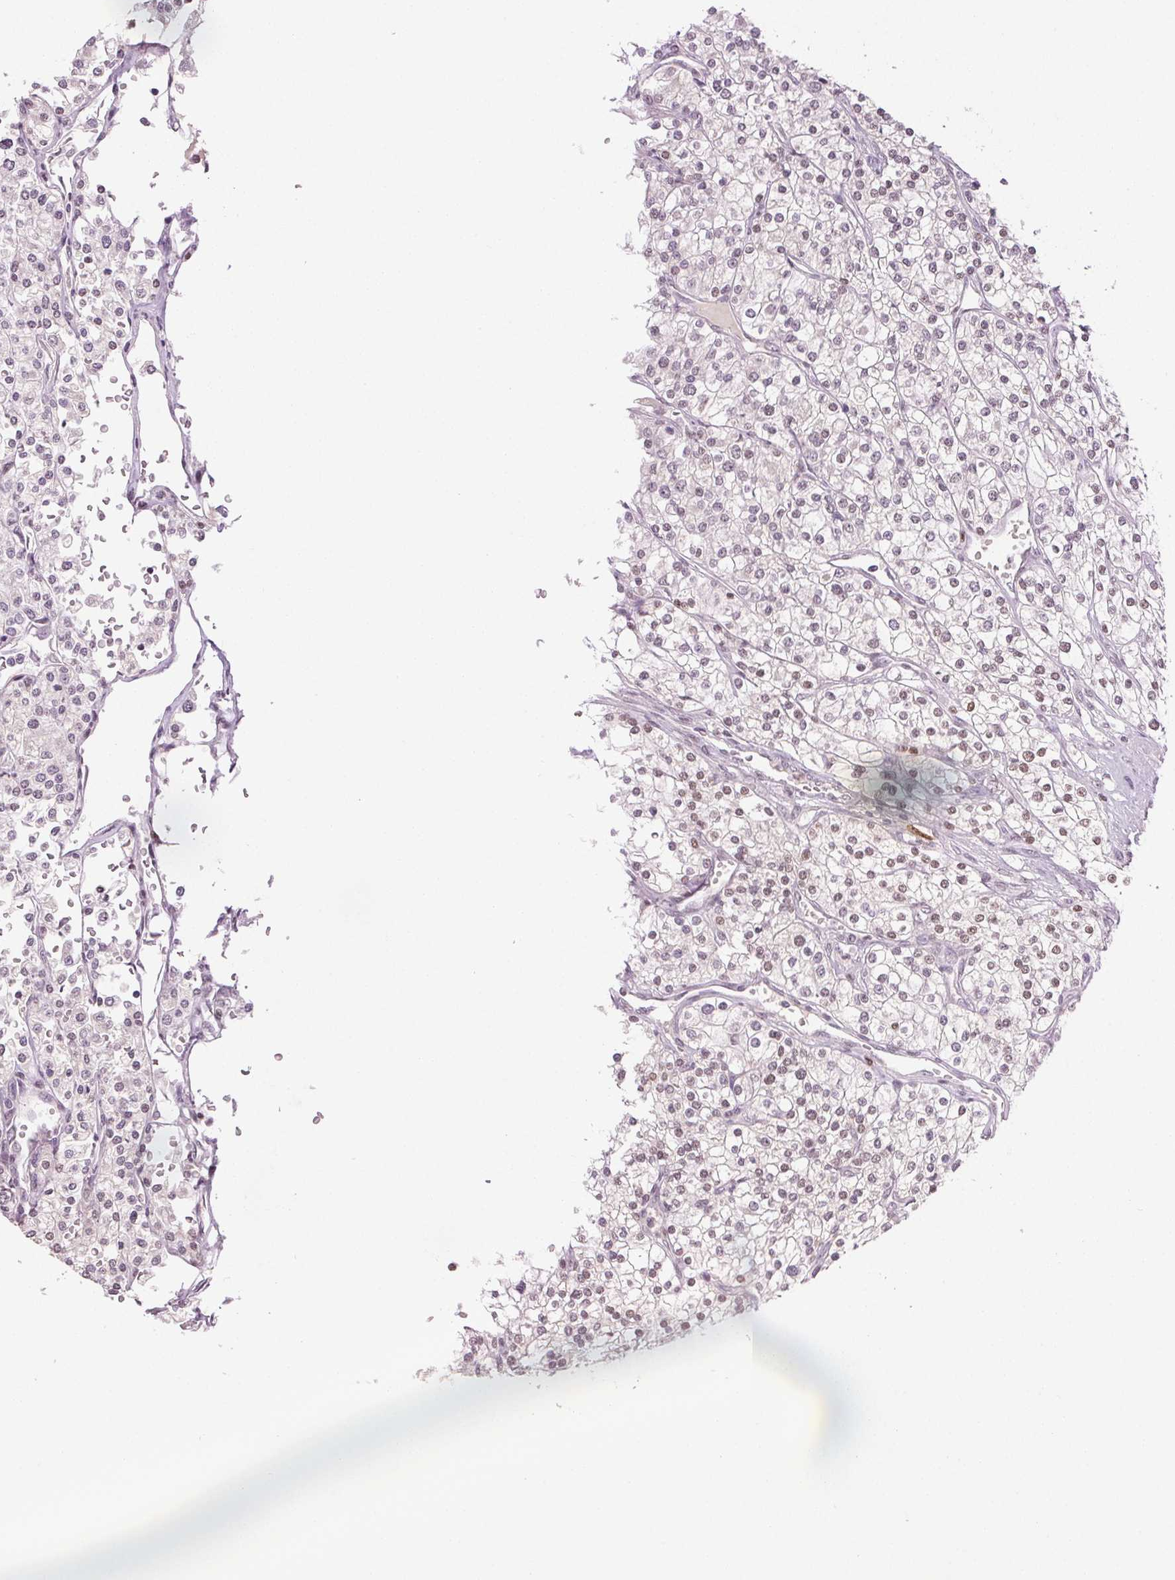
{"staining": {"intensity": "weak", "quantity": "<25%", "location": "nuclear"}, "tissue": "renal cancer", "cell_type": "Tumor cells", "image_type": "cancer", "snomed": [{"axis": "morphology", "description": "Adenocarcinoma, NOS"}, {"axis": "topography", "description": "Kidney"}], "caption": "Human renal adenocarcinoma stained for a protein using immunohistochemistry demonstrates no positivity in tumor cells.", "gene": "RUNX2", "patient": {"sex": "male", "age": 80}}